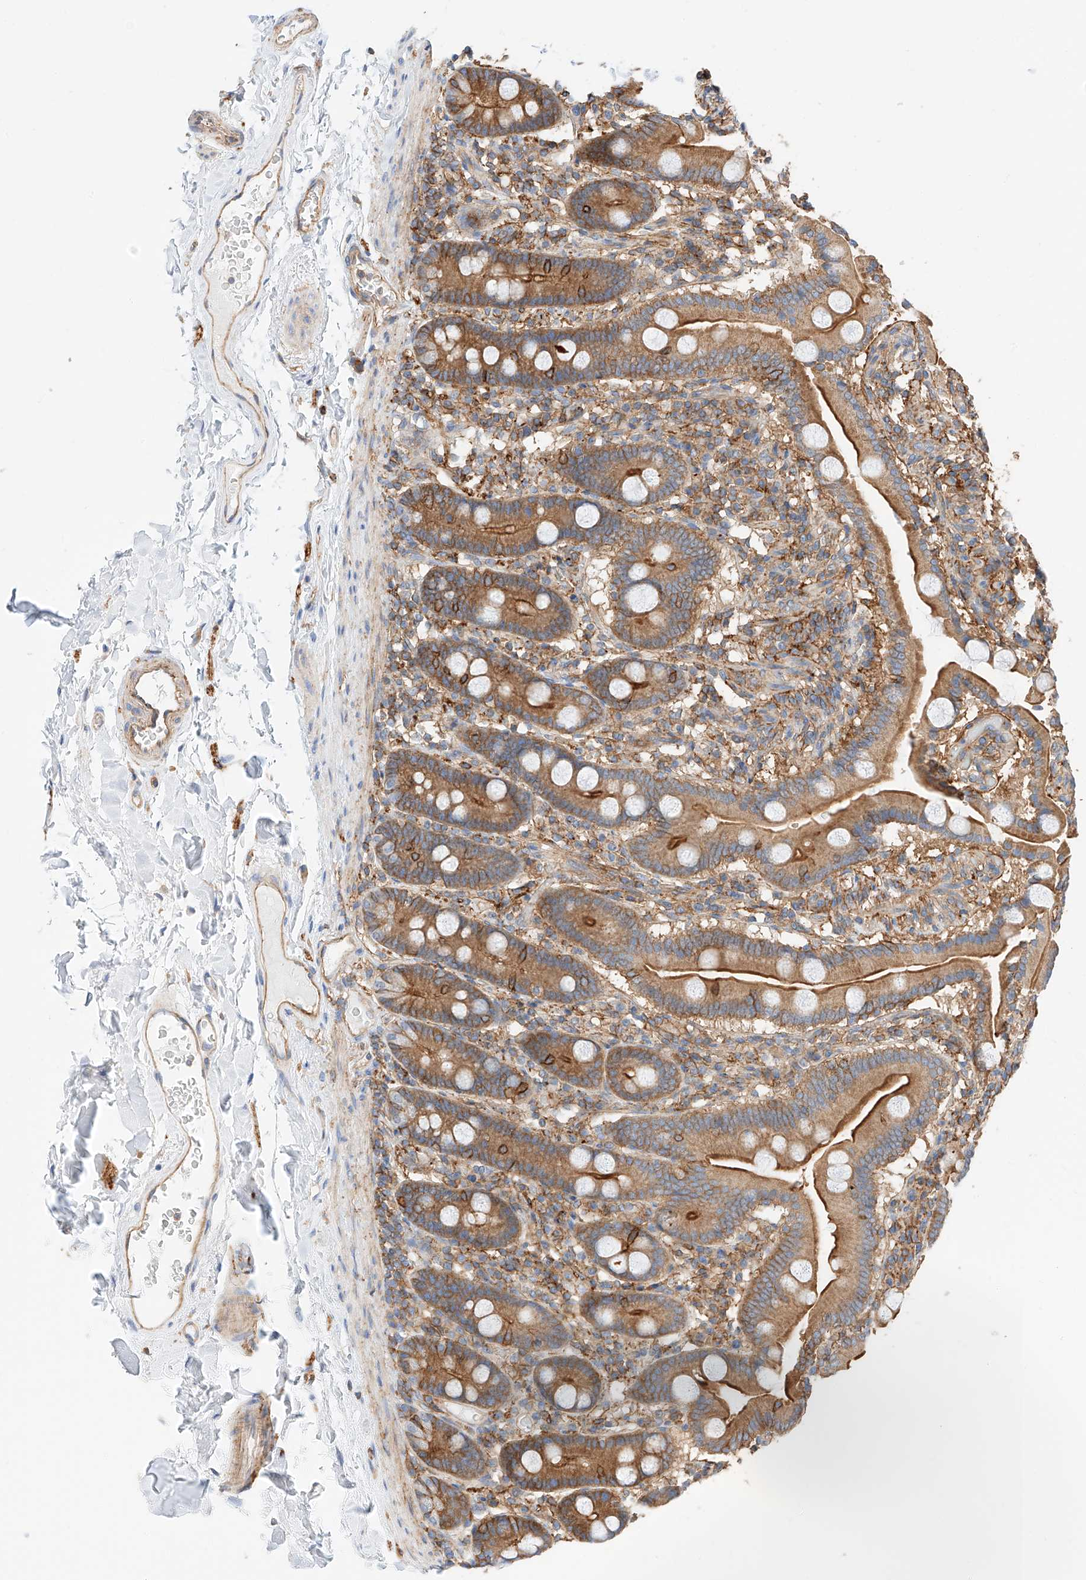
{"staining": {"intensity": "strong", "quantity": ">75%", "location": "cytoplasmic/membranous"}, "tissue": "duodenum", "cell_type": "Glandular cells", "image_type": "normal", "snomed": [{"axis": "morphology", "description": "Normal tissue, NOS"}, {"axis": "topography", "description": "Duodenum"}], "caption": "An immunohistochemistry image of unremarkable tissue is shown. Protein staining in brown highlights strong cytoplasmic/membranous positivity in duodenum within glandular cells. (brown staining indicates protein expression, while blue staining denotes nuclei).", "gene": "ENSG00000259132", "patient": {"sex": "male", "age": 55}}